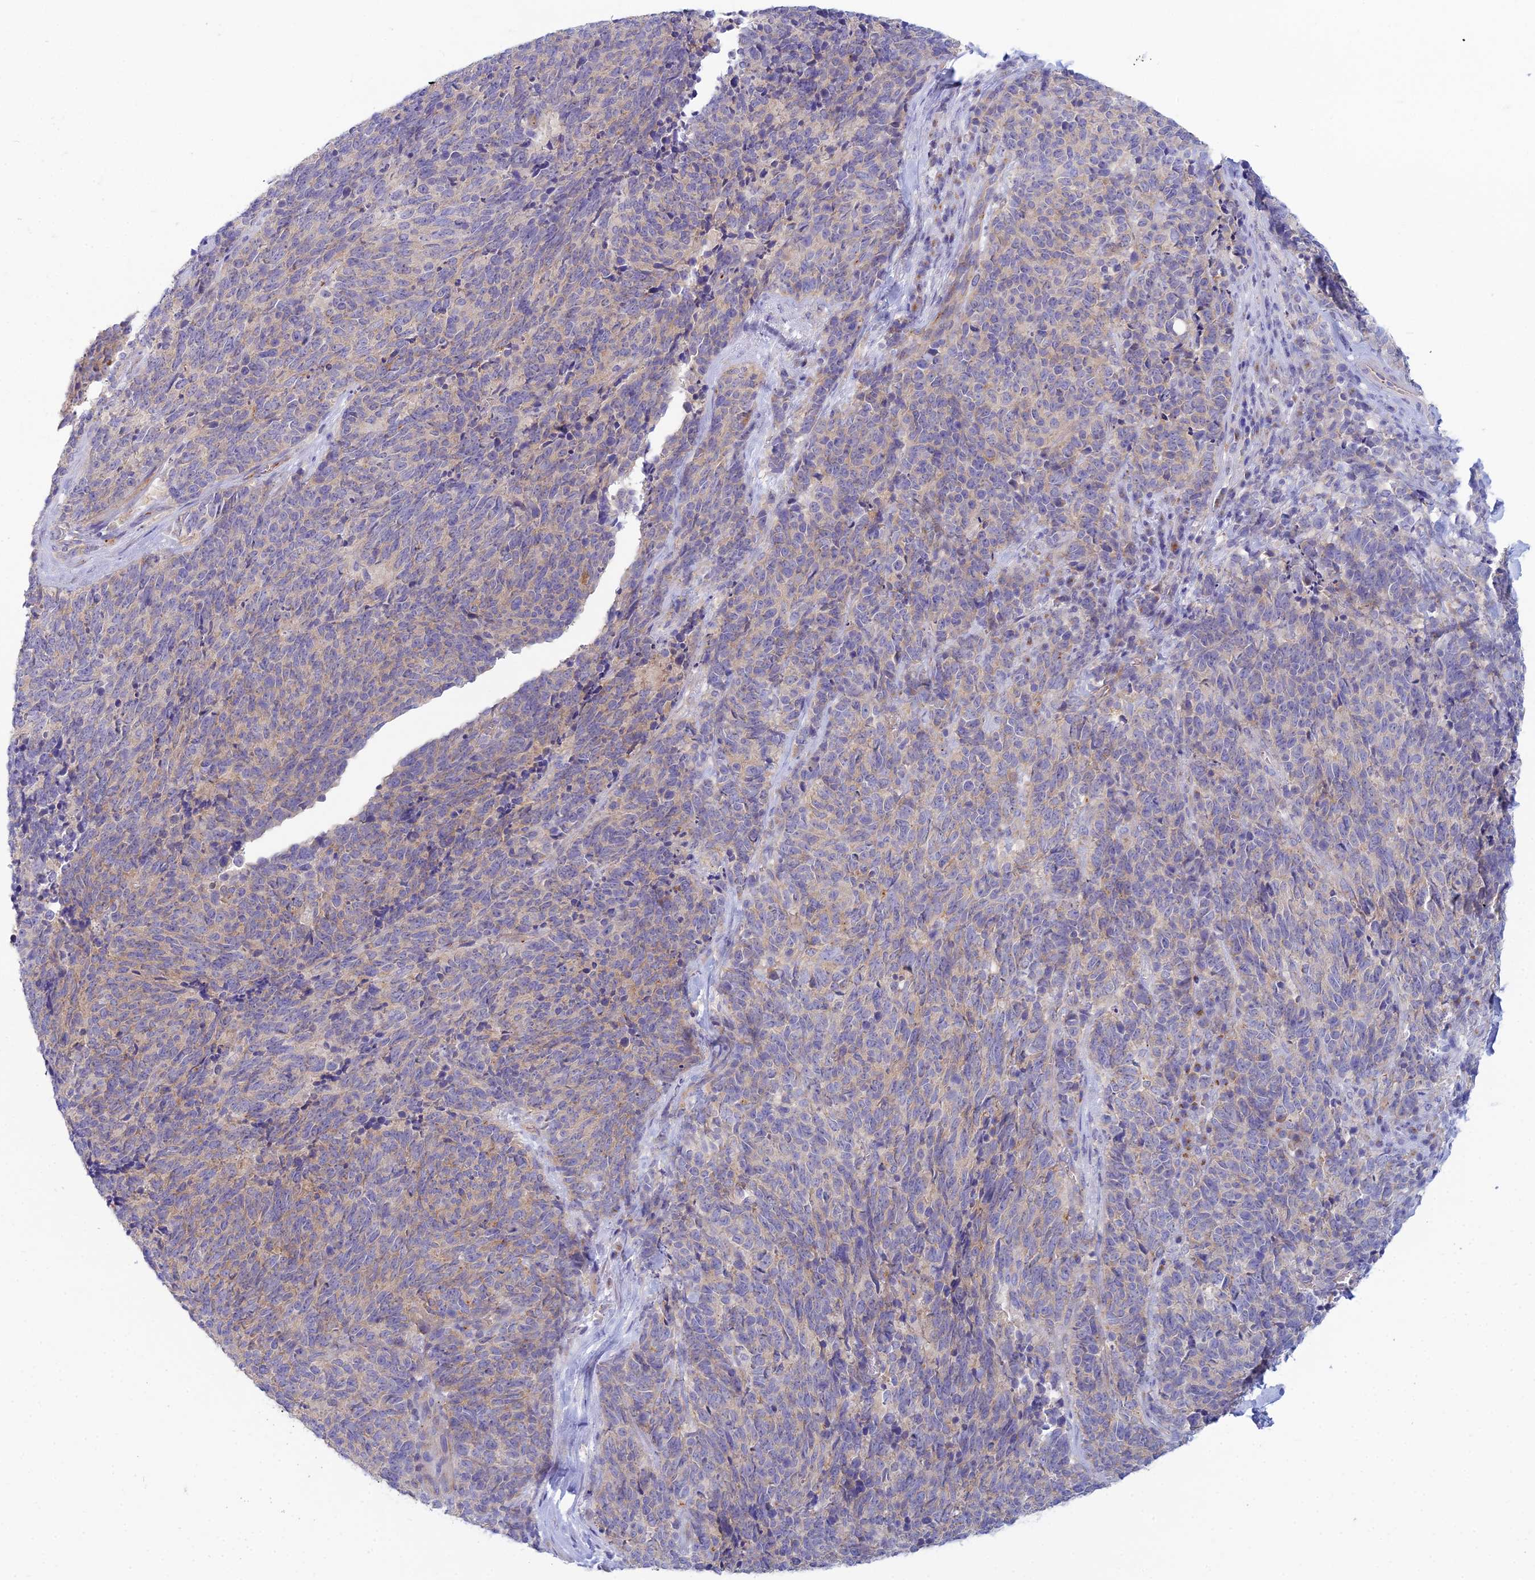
{"staining": {"intensity": "moderate", "quantity": "25%-75%", "location": "cytoplasmic/membranous"}, "tissue": "cervical cancer", "cell_type": "Tumor cells", "image_type": "cancer", "snomed": [{"axis": "morphology", "description": "Squamous cell carcinoma, NOS"}, {"axis": "topography", "description": "Cervix"}], "caption": "Cervical cancer (squamous cell carcinoma) stained for a protein (brown) exhibits moderate cytoplasmic/membranous positive expression in about 25%-75% of tumor cells.", "gene": "ZNF564", "patient": {"sex": "female", "age": 29}}